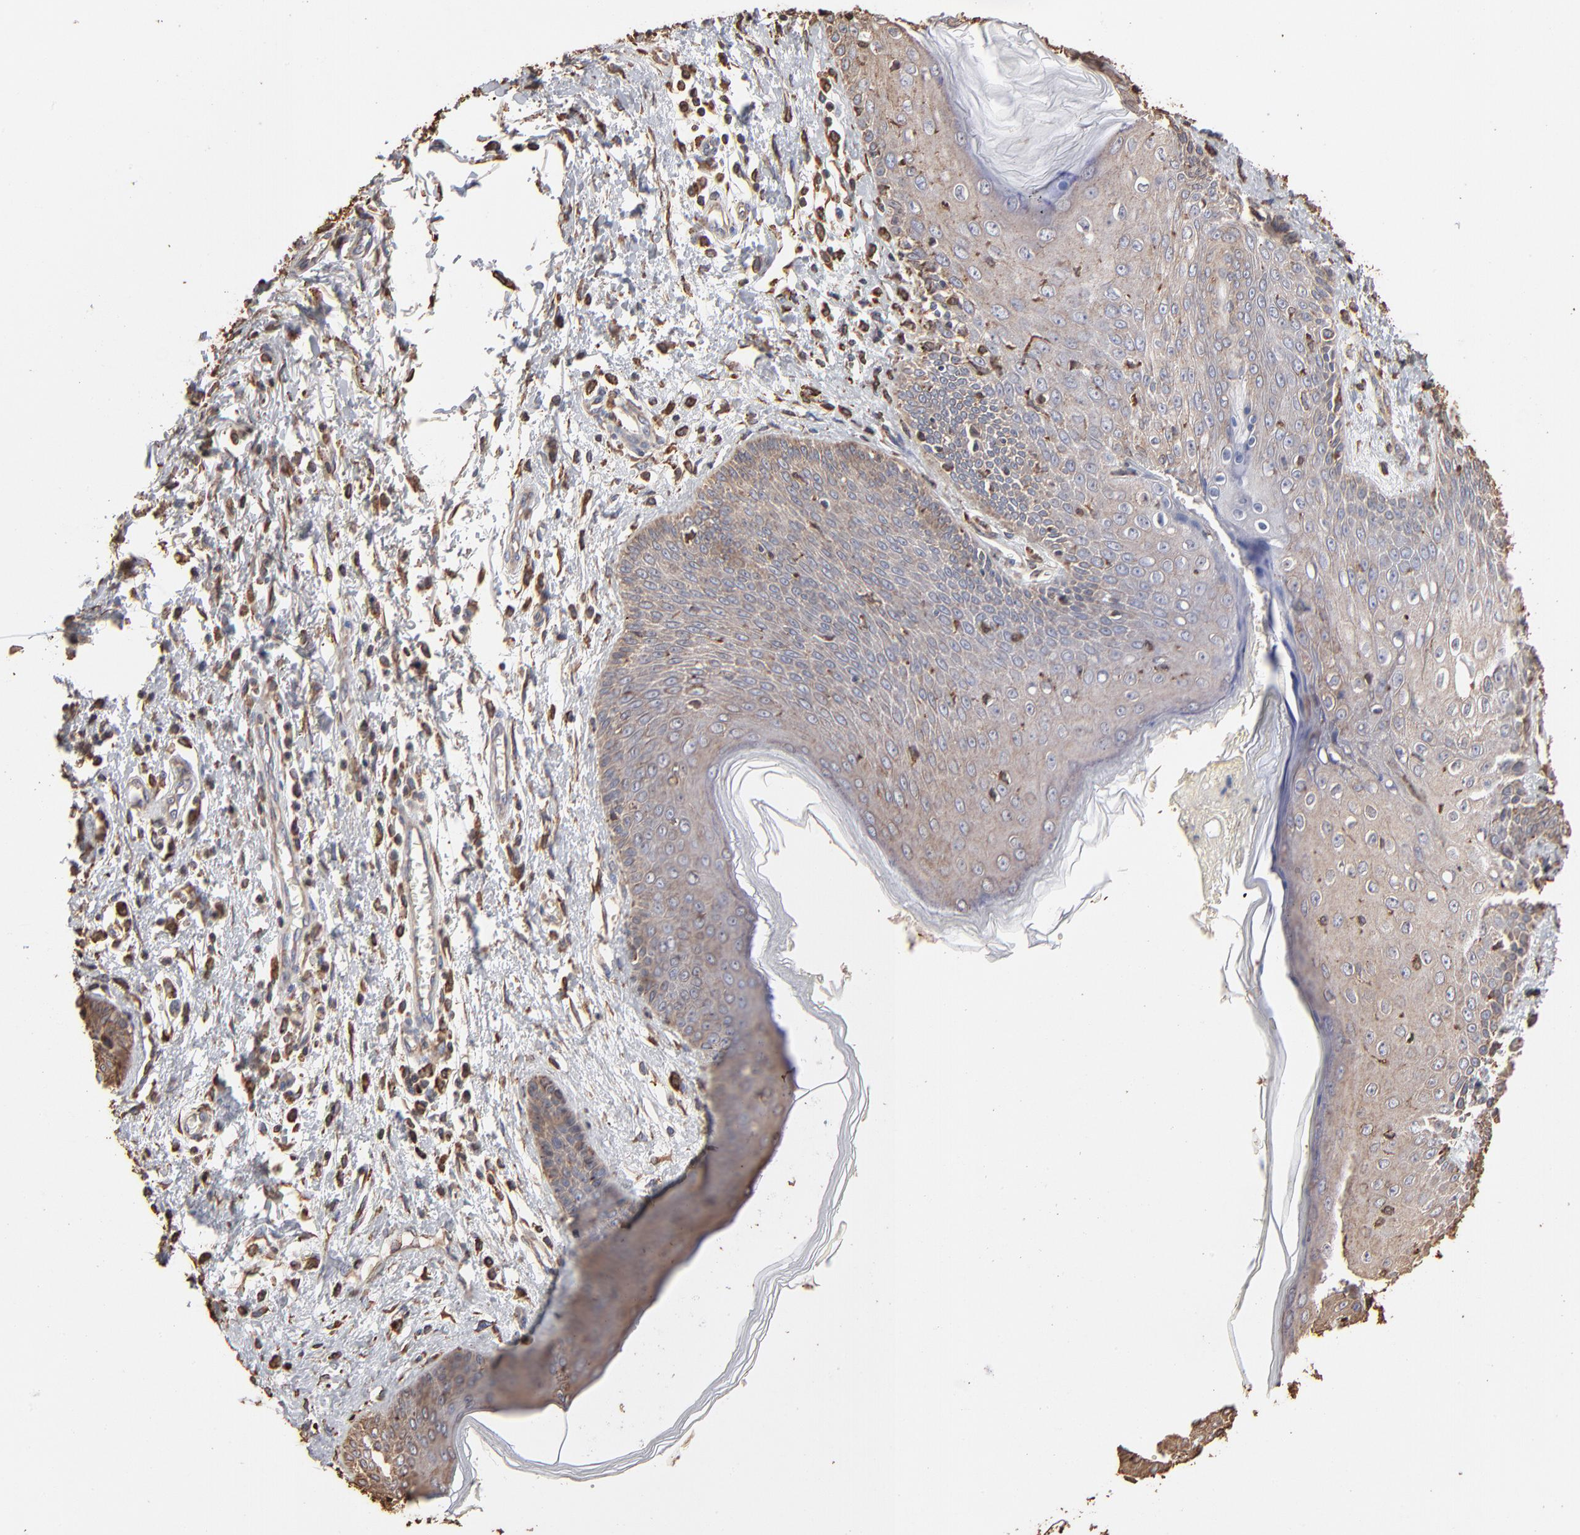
{"staining": {"intensity": "moderate", "quantity": ">75%", "location": "cytoplasmic/membranous"}, "tissue": "skin cancer", "cell_type": "Tumor cells", "image_type": "cancer", "snomed": [{"axis": "morphology", "description": "Basal cell carcinoma"}, {"axis": "topography", "description": "Skin"}], "caption": "DAB immunohistochemical staining of human skin basal cell carcinoma reveals moderate cytoplasmic/membranous protein staining in about >75% of tumor cells.", "gene": "PDIA3", "patient": {"sex": "female", "age": 64}}